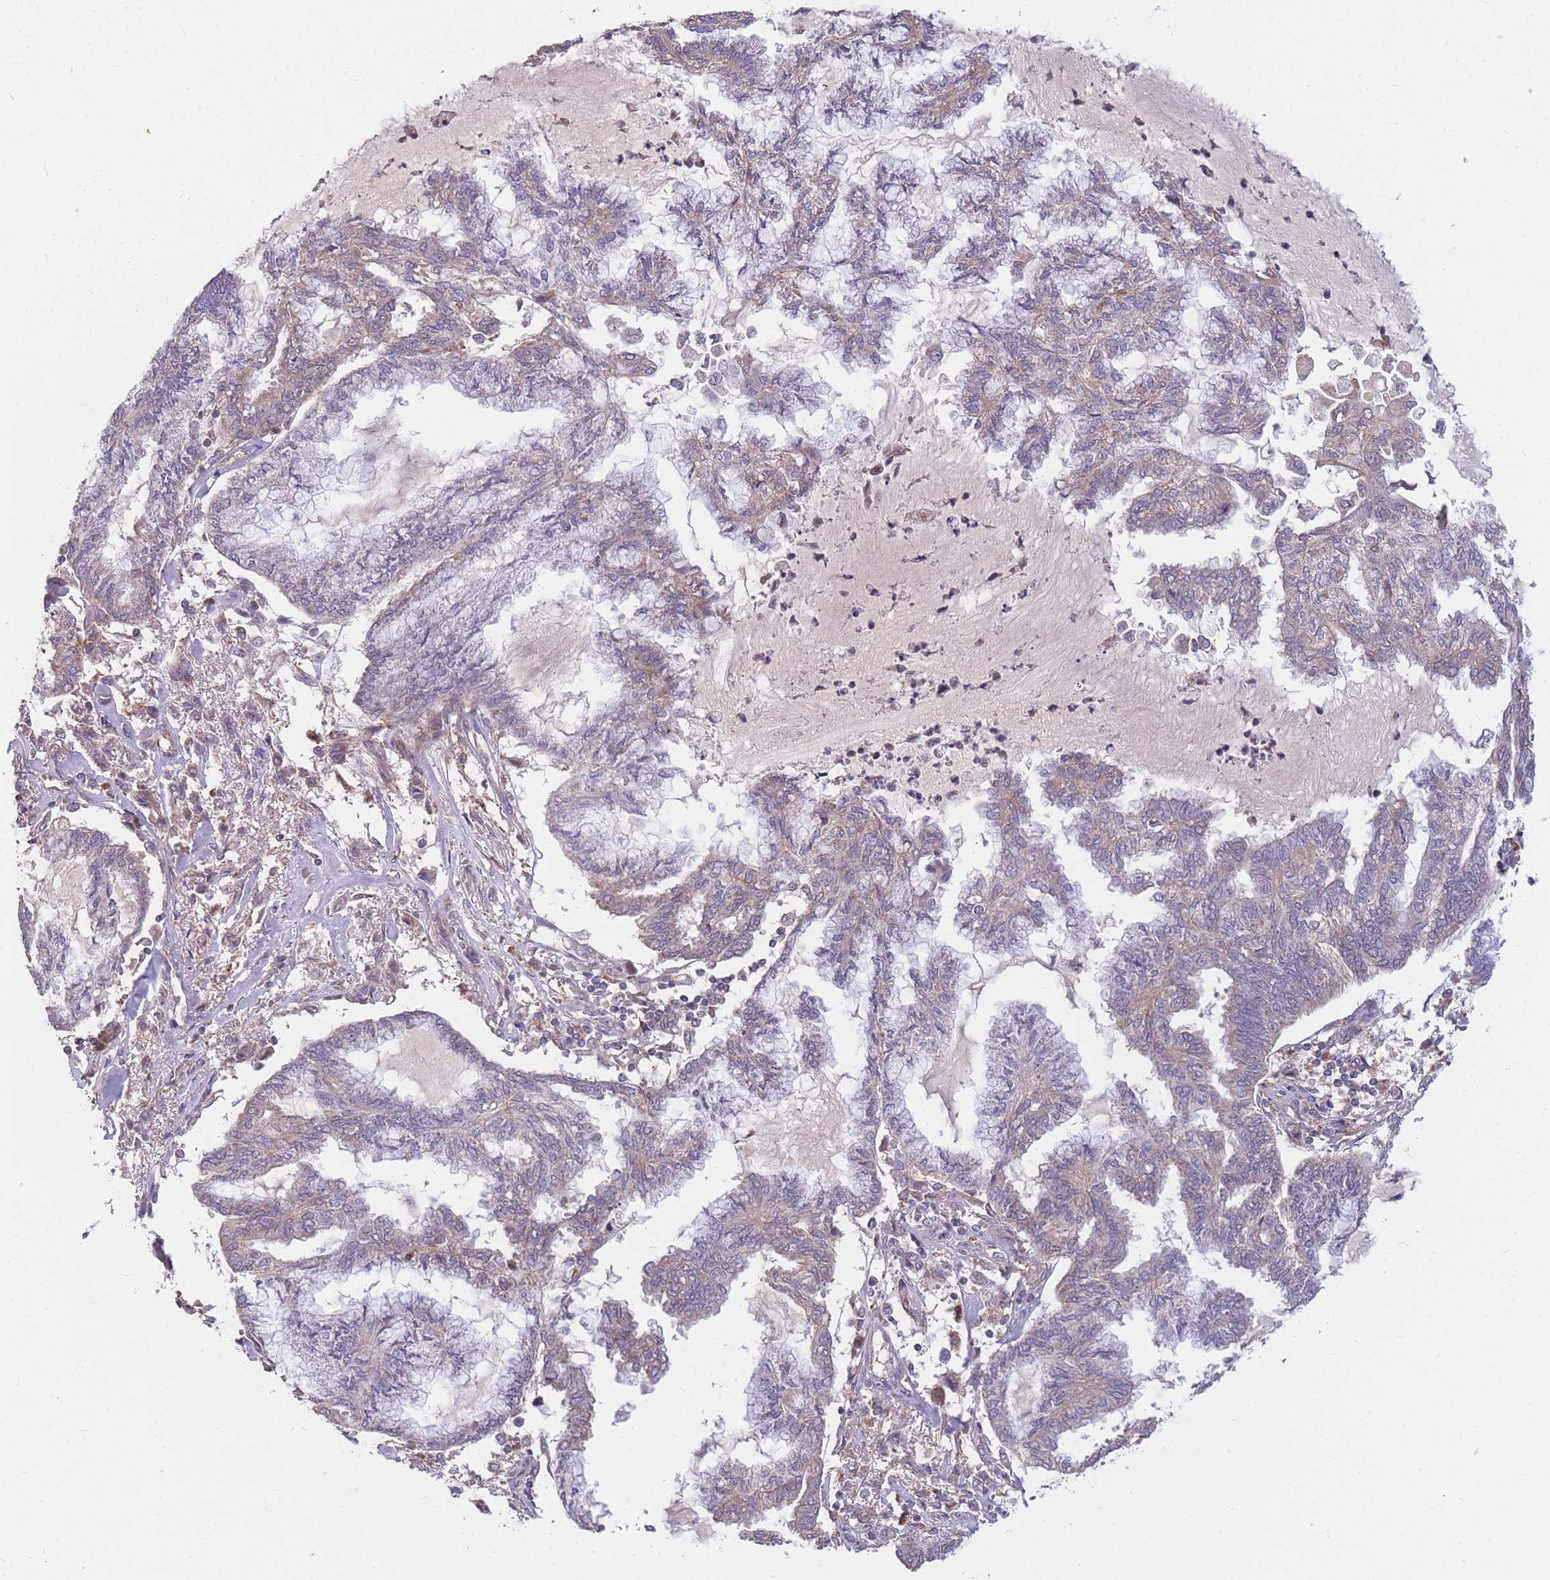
{"staining": {"intensity": "weak", "quantity": "<25%", "location": "cytoplasmic/membranous"}, "tissue": "endometrial cancer", "cell_type": "Tumor cells", "image_type": "cancer", "snomed": [{"axis": "morphology", "description": "Adenocarcinoma, NOS"}, {"axis": "topography", "description": "Endometrium"}], "caption": "Immunohistochemical staining of human adenocarcinoma (endometrial) demonstrates no significant positivity in tumor cells. The staining was performed using DAB (3,3'-diaminobenzidine) to visualize the protein expression in brown, while the nuclei were stained in blue with hematoxylin (Magnification: 20x).", "gene": "PTPMT1", "patient": {"sex": "female", "age": 86}}